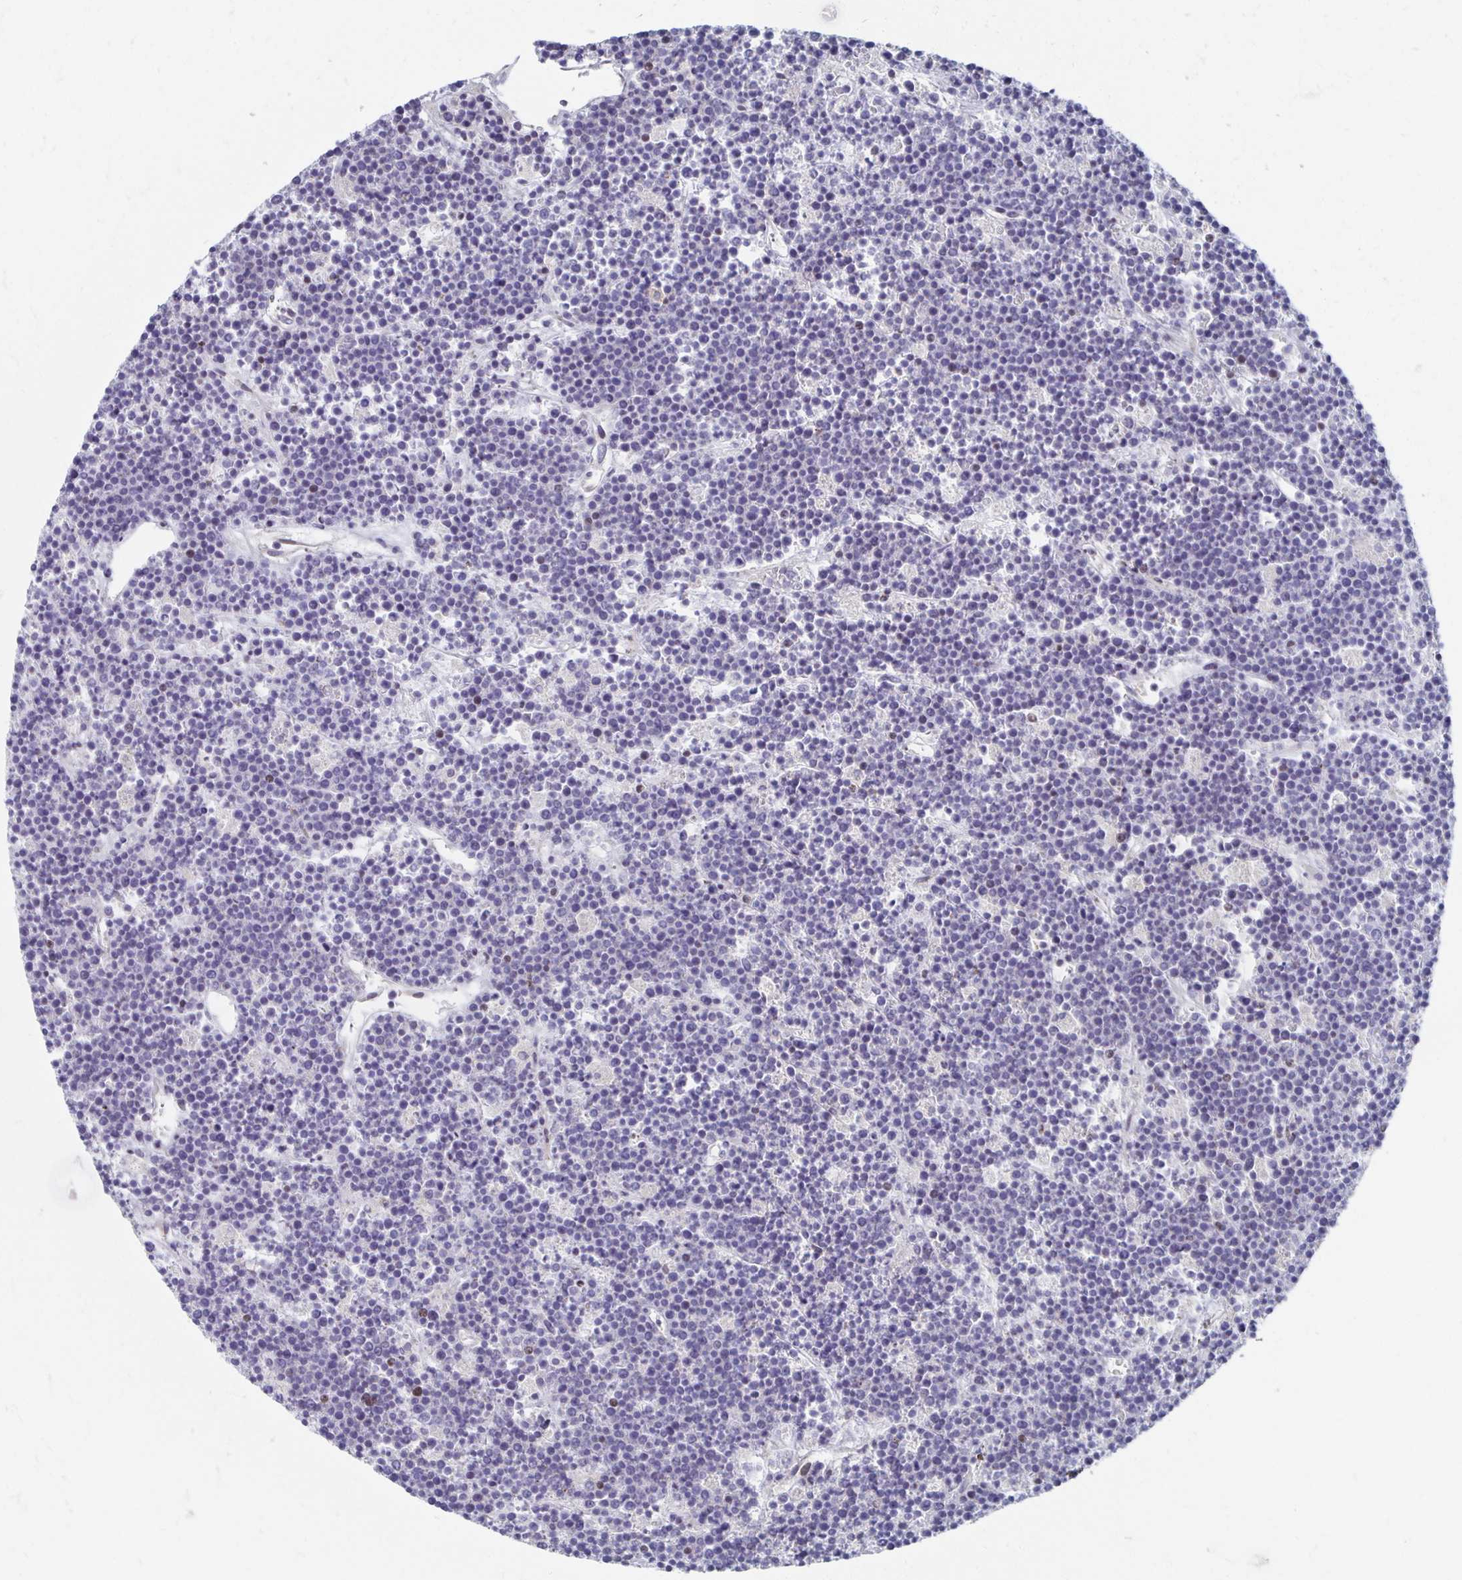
{"staining": {"intensity": "negative", "quantity": "none", "location": "none"}, "tissue": "lymphoma", "cell_type": "Tumor cells", "image_type": "cancer", "snomed": [{"axis": "morphology", "description": "Malignant lymphoma, non-Hodgkin's type, High grade"}, {"axis": "topography", "description": "Ovary"}], "caption": "Immunohistochemical staining of human high-grade malignant lymphoma, non-Hodgkin's type exhibits no significant expression in tumor cells. (DAB immunohistochemistry (IHC) with hematoxylin counter stain).", "gene": "HCFC1R1", "patient": {"sex": "female", "age": 56}}